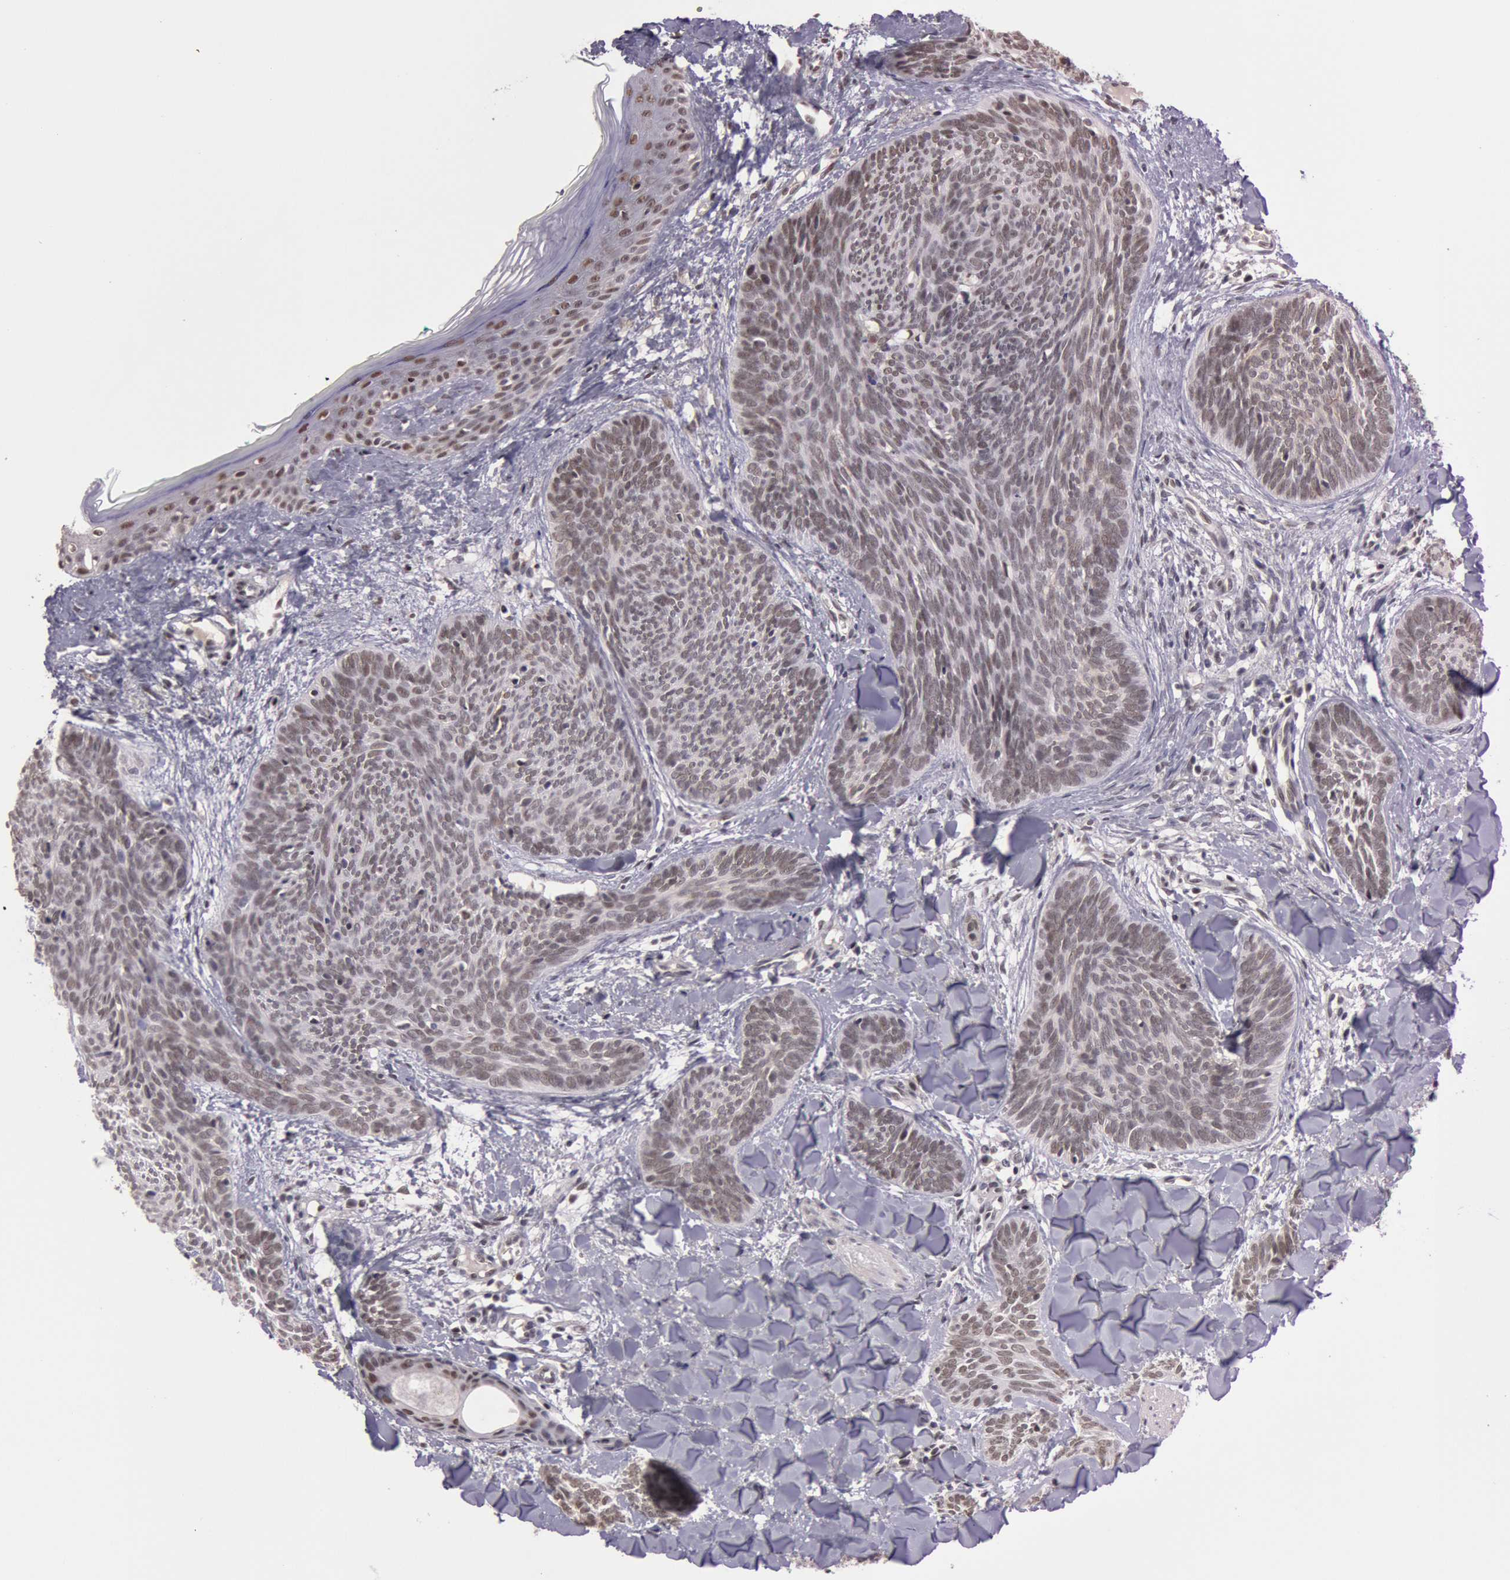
{"staining": {"intensity": "weak", "quantity": "25%-75%", "location": "nuclear"}, "tissue": "skin cancer", "cell_type": "Tumor cells", "image_type": "cancer", "snomed": [{"axis": "morphology", "description": "Basal cell carcinoma"}, {"axis": "topography", "description": "Skin"}], "caption": "Brown immunohistochemical staining in skin basal cell carcinoma displays weak nuclear positivity in about 25%-75% of tumor cells.", "gene": "TASL", "patient": {"sex": "female", "age": 81}}